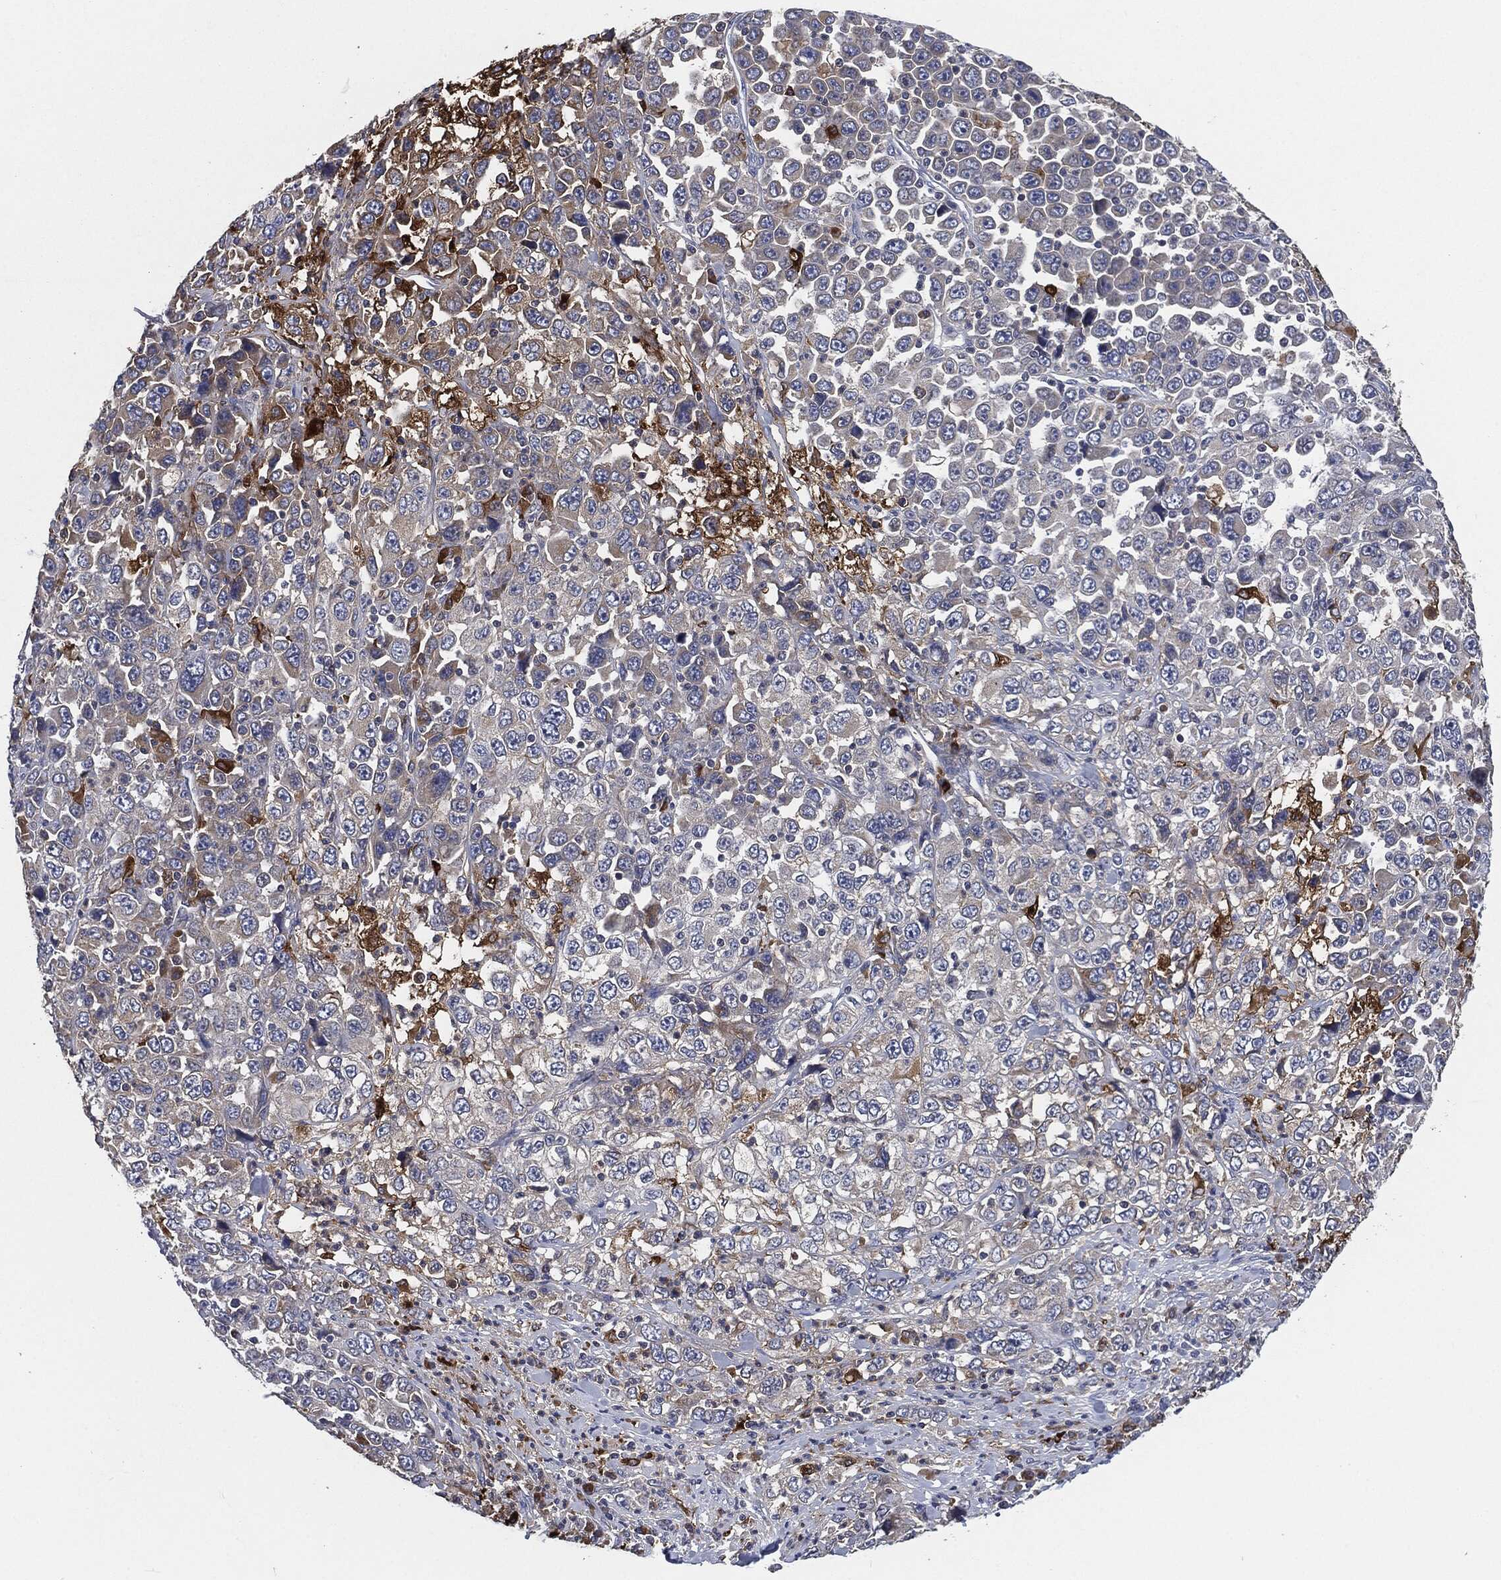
{"staining": {"intensity": "negative", "quantity": "none", "location": "none"}, "tissue": "stomach cancer", "cell_type": "Tumor cells", "image_type": "cancer", "snomed": [{"axis": "morphology", "description": "Normal tissue, NOS"}, {"axis": "morphology", "description": "Adenocarcinoma, NOS"}, {"axis": "topography", "description": "Stomach, upper"}, {"axis": "topography", "description": "Stomach"}], "caption": "Protein analysis of stomach cancer reveals no significant staining in tumor cells.", "gene": "TMEM11", "patient": {"sex": "male", "age": 59}}